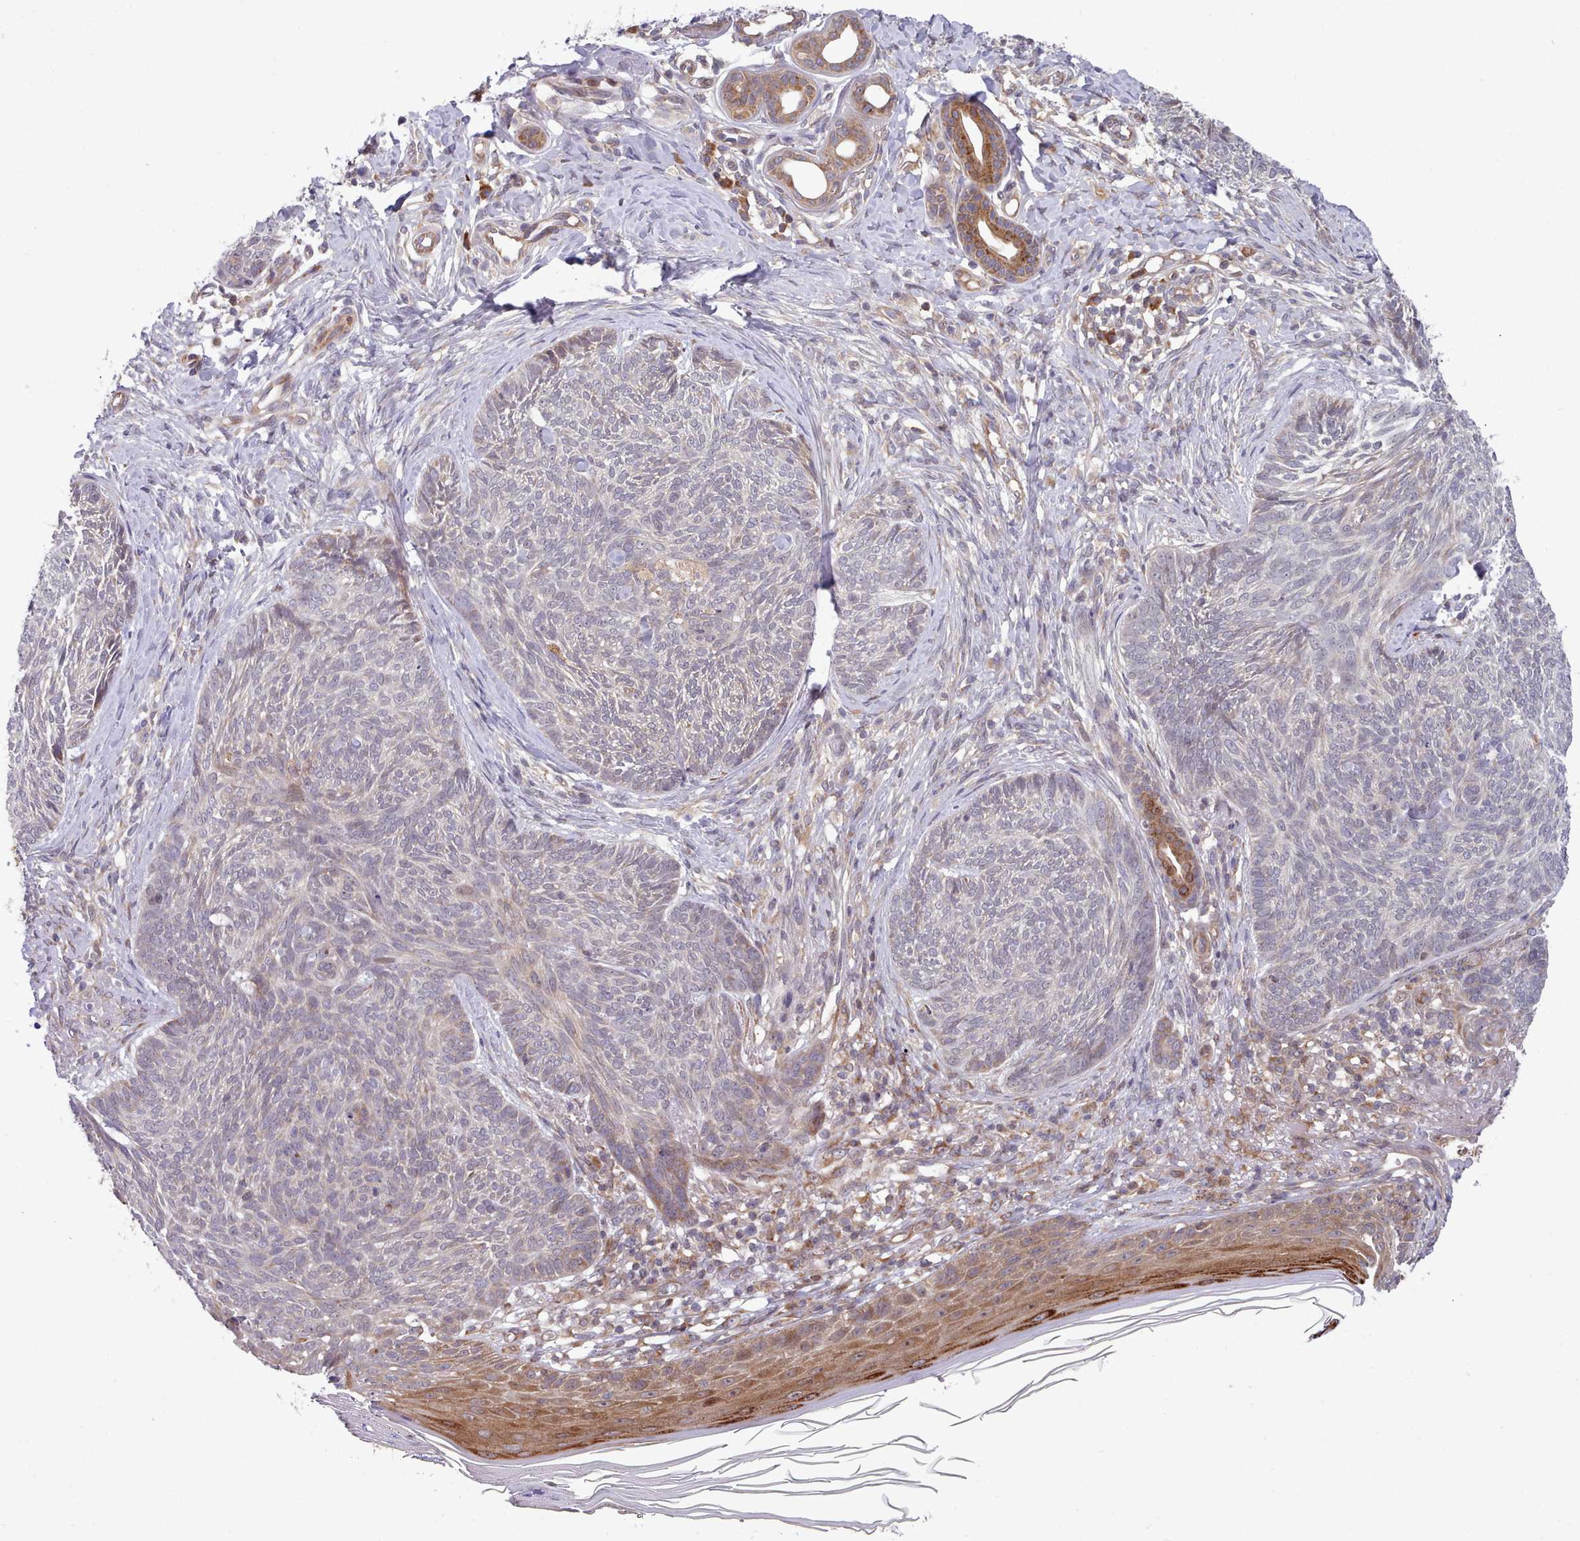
{"staining": {"intensity": "weak", "quantity": "<25%", "location": "cytoplasmic/membranous"}, "tissue": "skin cancer", "cell_type": "Tumor cells", "image_type": "cancer", "snomed": [{"axis": "morphology", "description": "Basal cell carcinoma"}, {"axis": "topography", "description": "Skin"}], "caption": "The IHC micrograph has no significant staining in tumor cells of basal cell carcinoma (skin) tissue.", "gene": "TRIM26", "patient": {"sex": "male", "age": 73}}